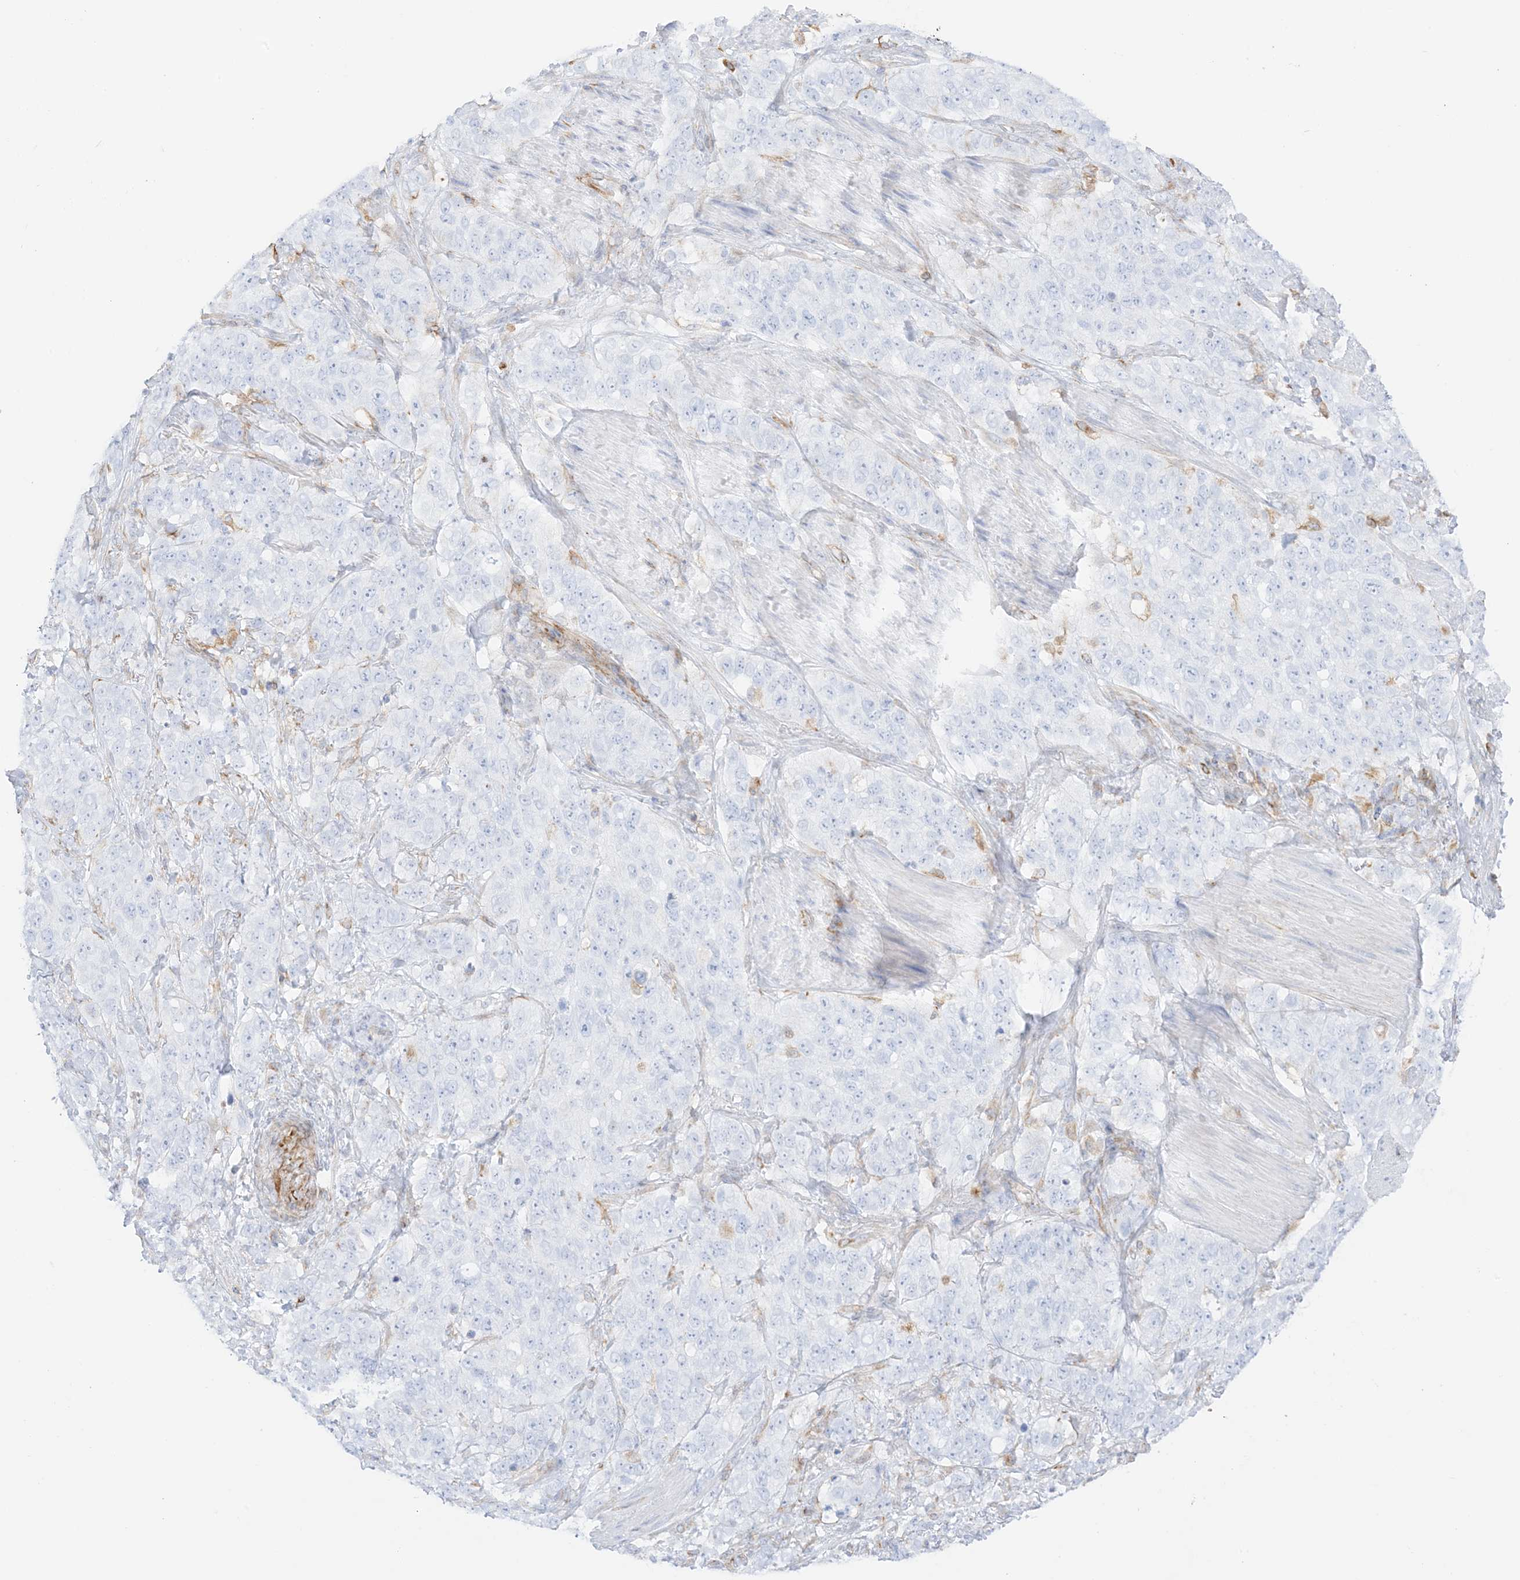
{"staining": {"intensity": "negative", "quantity": "none", "location": "none"}, "tissue": "stomach cancer", "cell_type": "Tumor cells", "image_type": "cancer", "snomed": [{"axis": "morphology", "description": "Adenocarcinoma, NOS"}, {"axis": "topography", "description": "Stomach"}], "caption": "This is a image of IHC staining of stomach cancer, which shows no expression in tumor cells.", "gene": "PID1", "patient": {"sex": "male", "age": 48}}